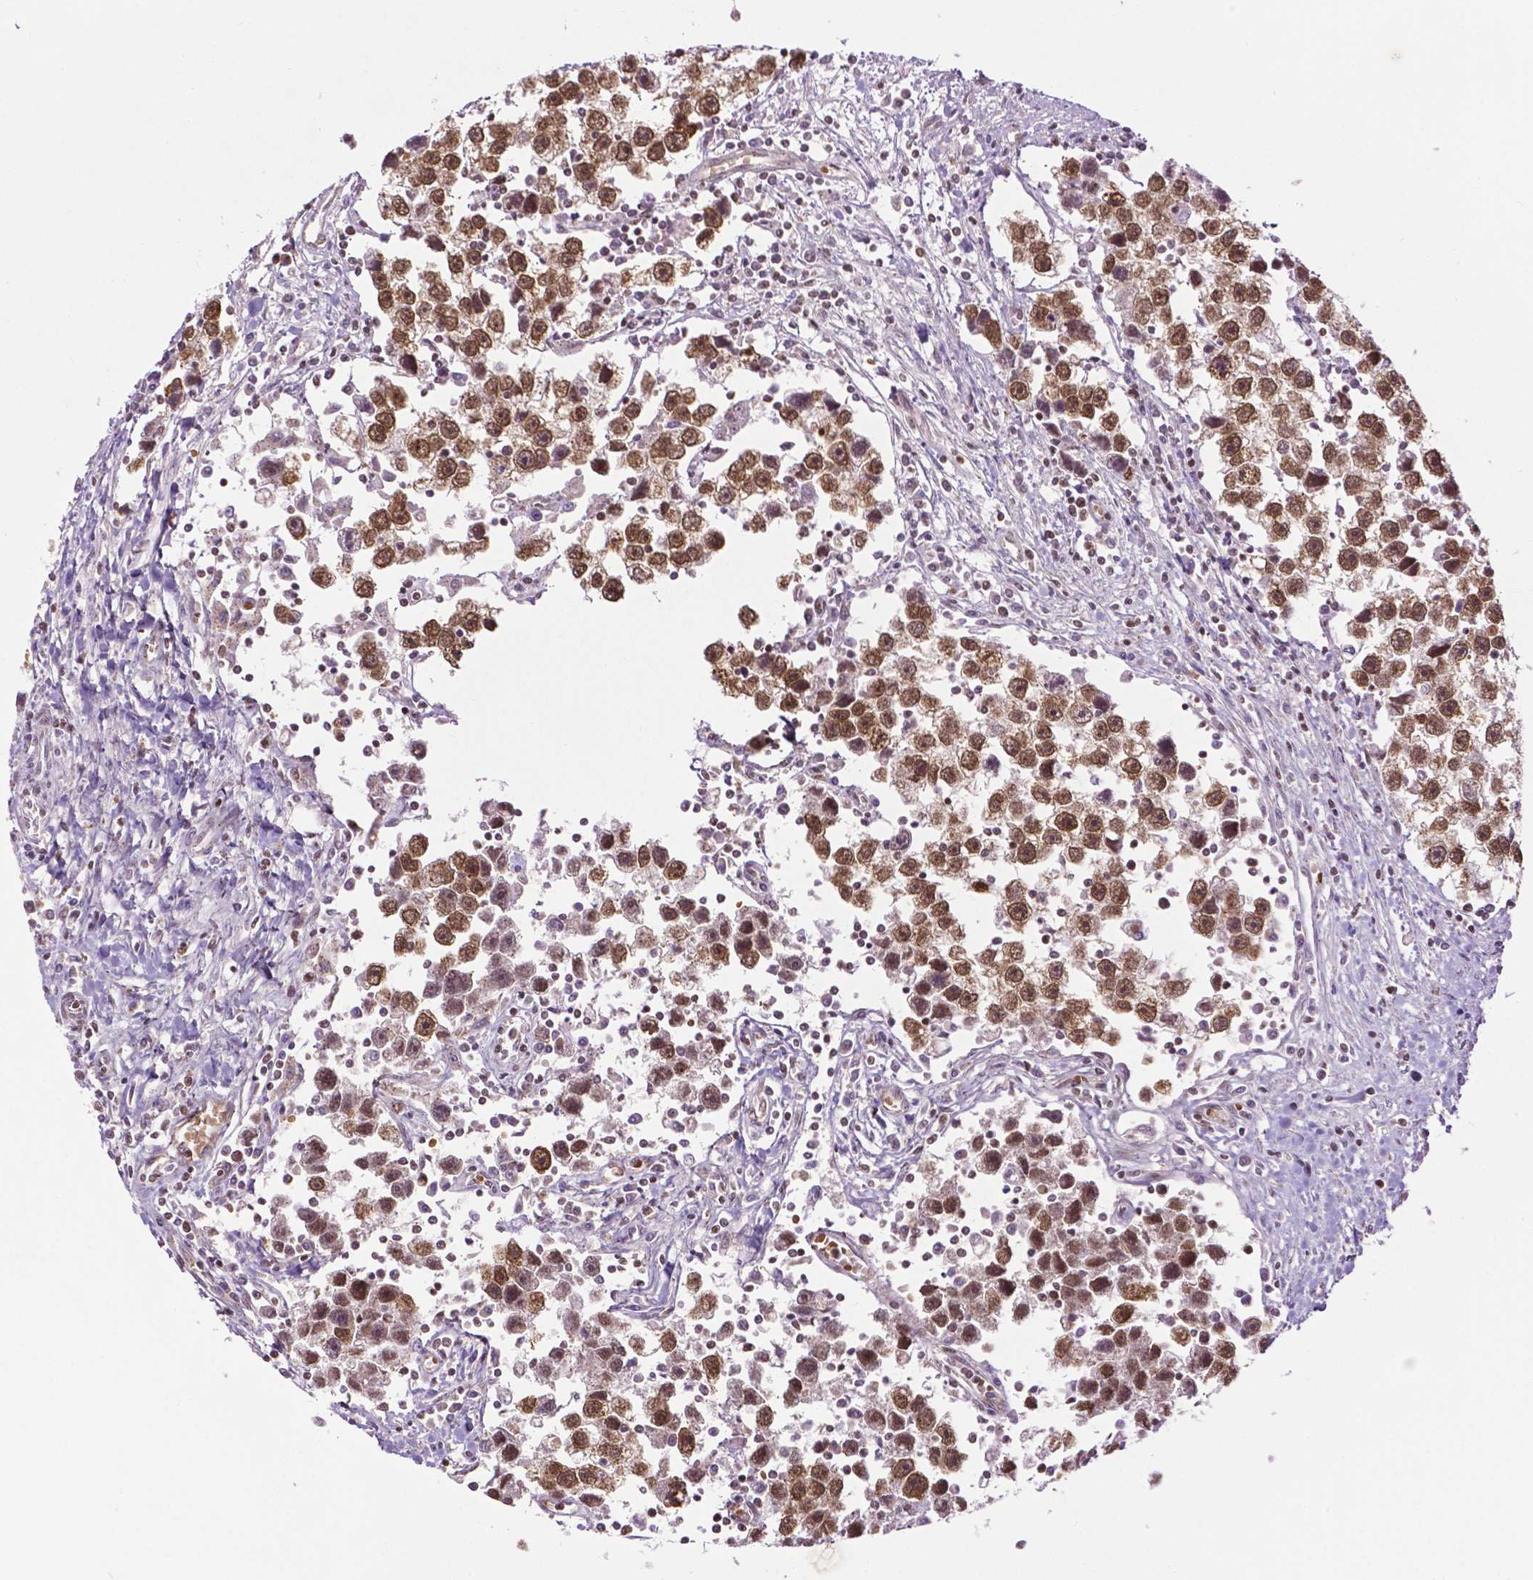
{"staining": {"intensity": "moderate", "quantity": ">75%", "location": "nuclear"}, "tissue": "testis cancer", "cell_type": "Tumor cells", "image_type": "cancer", "snomed": [{"axis": "morphology", "description": "Seminoma, NOS"}, {"axis": "topography", "description": "Testis"}], "caption": "Protein staining of testis cancer tissue demonstrates moderate nuclear staining in about >75% of tumor cells. (Stains: DAB in brown, nuclei in blue, Microscopy: brightfield microscopy at high magnification).", "gene": "ZNF41", "patient": {"sex": "male", "age": 30}}